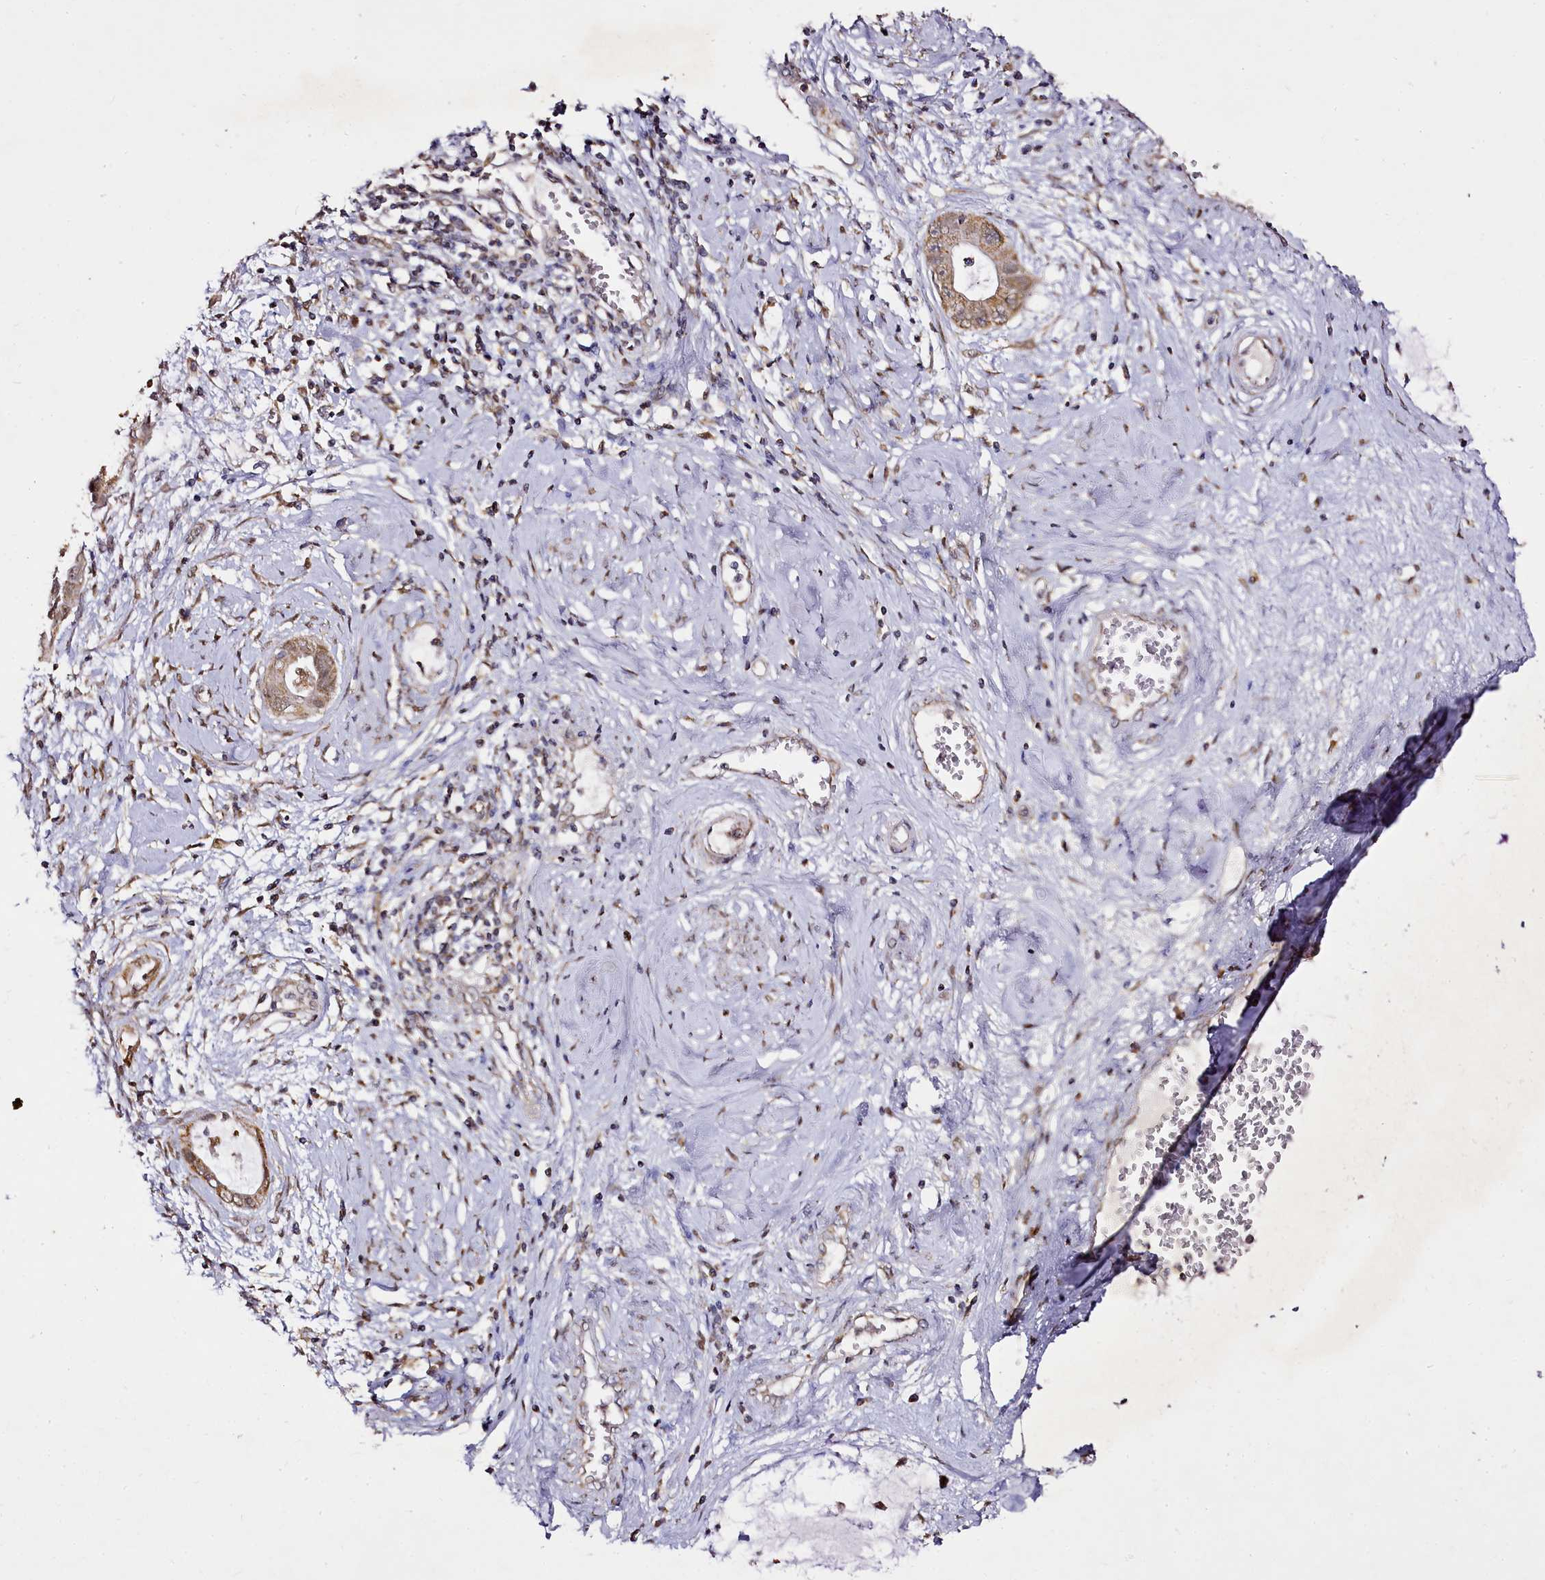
{"staining": {"intensity": "moderate", "quantity": ">75%", "location": "cytoplasmic/membranous"}, "tissue": "cervical cancer", "cell_type": "Tumor cells", "image_type": "cancer", "snomed": [{"axis": "morphology", "description": "Adenocarcinoma, NOS"}, {"axis": "topography", "description": "Cervix"}], "caption": "IHC histopathology image of human cervical cancer (adenocarcinoma) stained for a protein (brown), which reveals medium levels of moderate cytoplasmic/membranous expression in about >75% of tumor cells.", "gene": "EDIL3", "patient": {"sex": "female", "age": 44}}